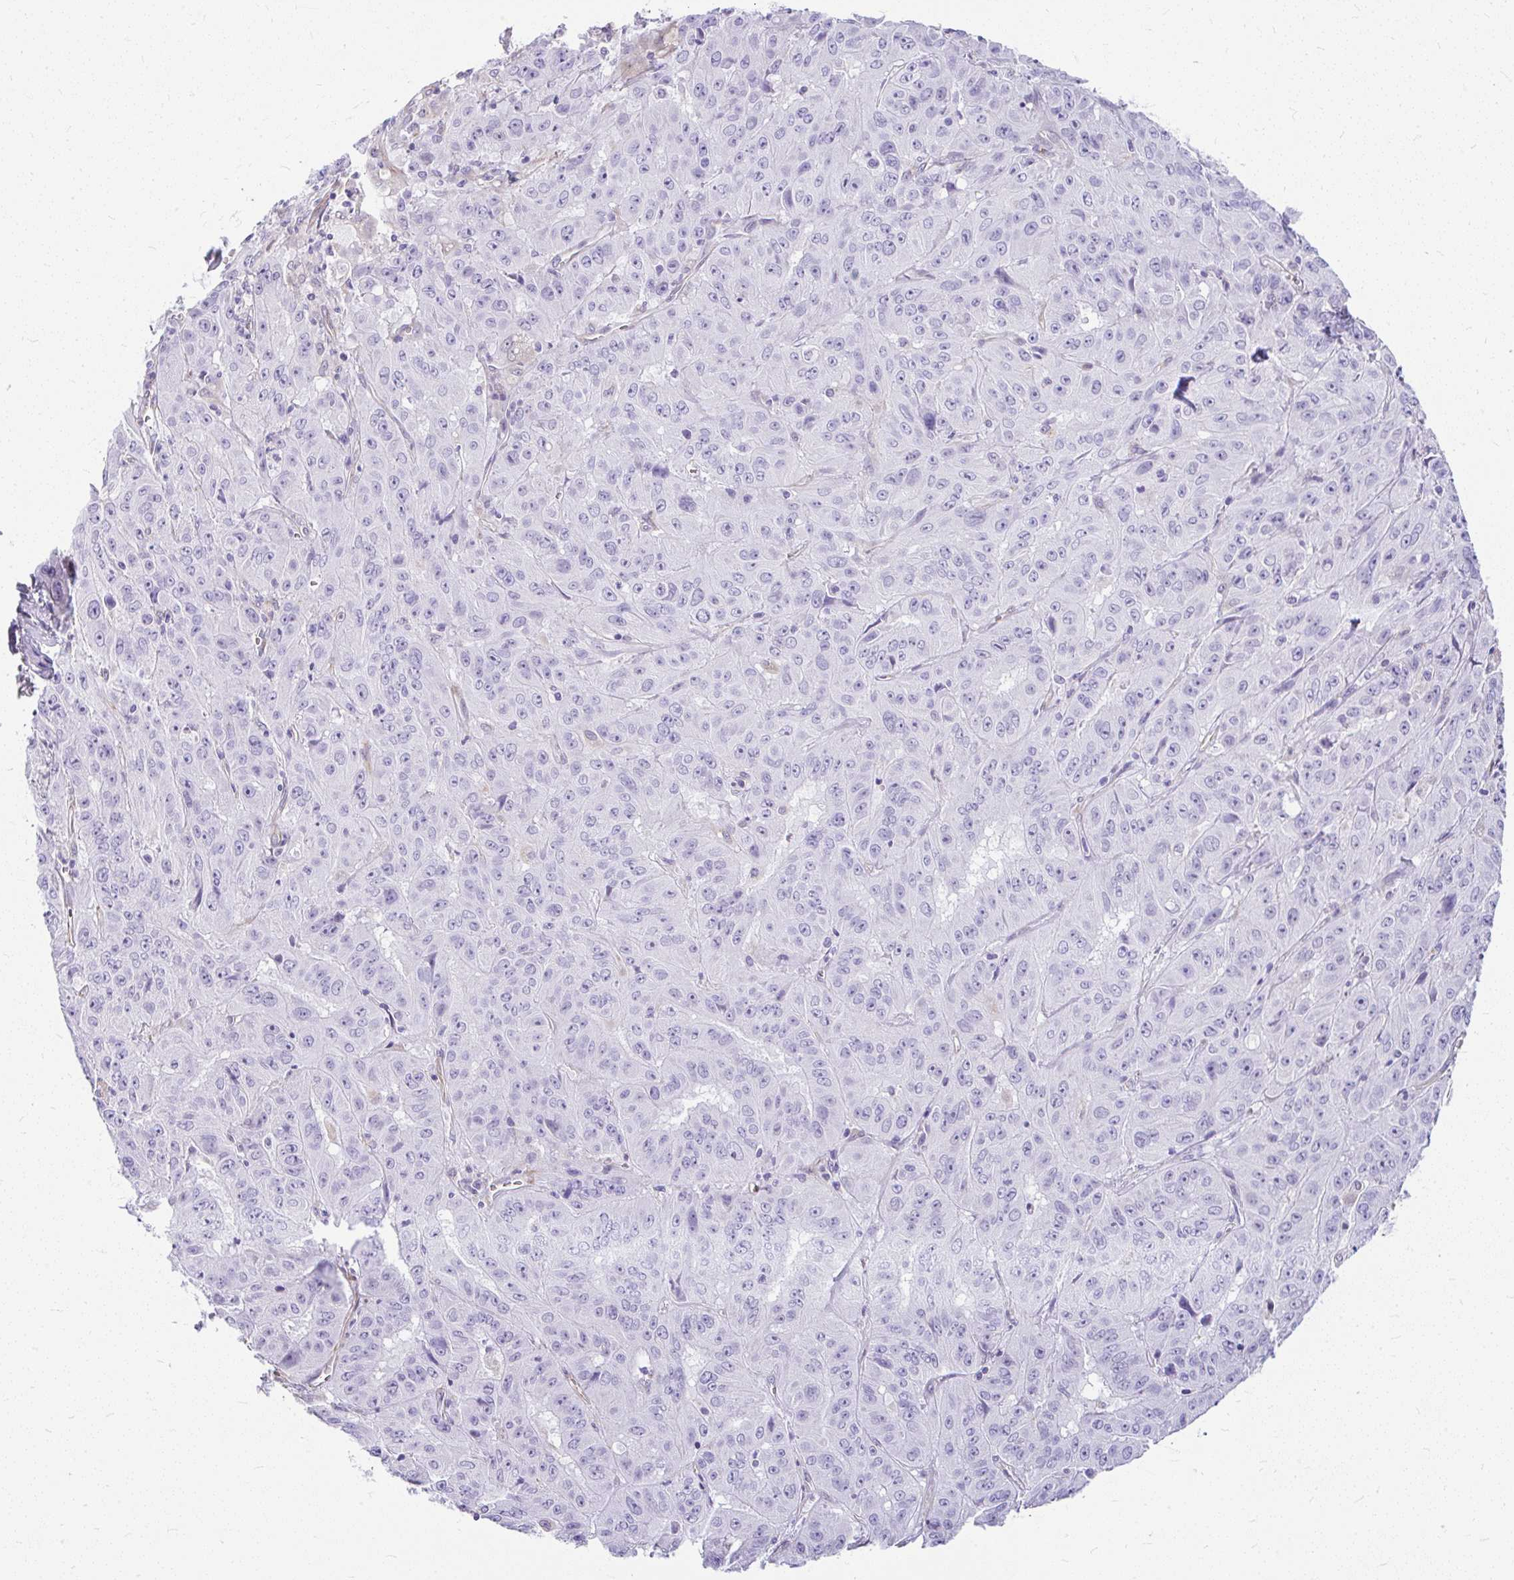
{"staining": {"intensity": "negative", "quantity": "none", "location": "none"}, "tissue": "pancreatic cancer", "cell_type": "Tumor cells", "image_type": "cancer", "snomed": [{"axis": "morphology", "description": "Adenocarcinoma, NOS"}, {"axis": "topography", "description": "Pancreas"}], "caption": "Tumor cells show no significant protein expression in adenocarcinoma (pancreatic). The staining was performed using DAB to visualize the protein expression in brown, while the nuclei were stained in blue with hematoxylin (Magnification: 20x).", "gene": "FAM83C", "patient": {"sex": "male", "age": 63}}